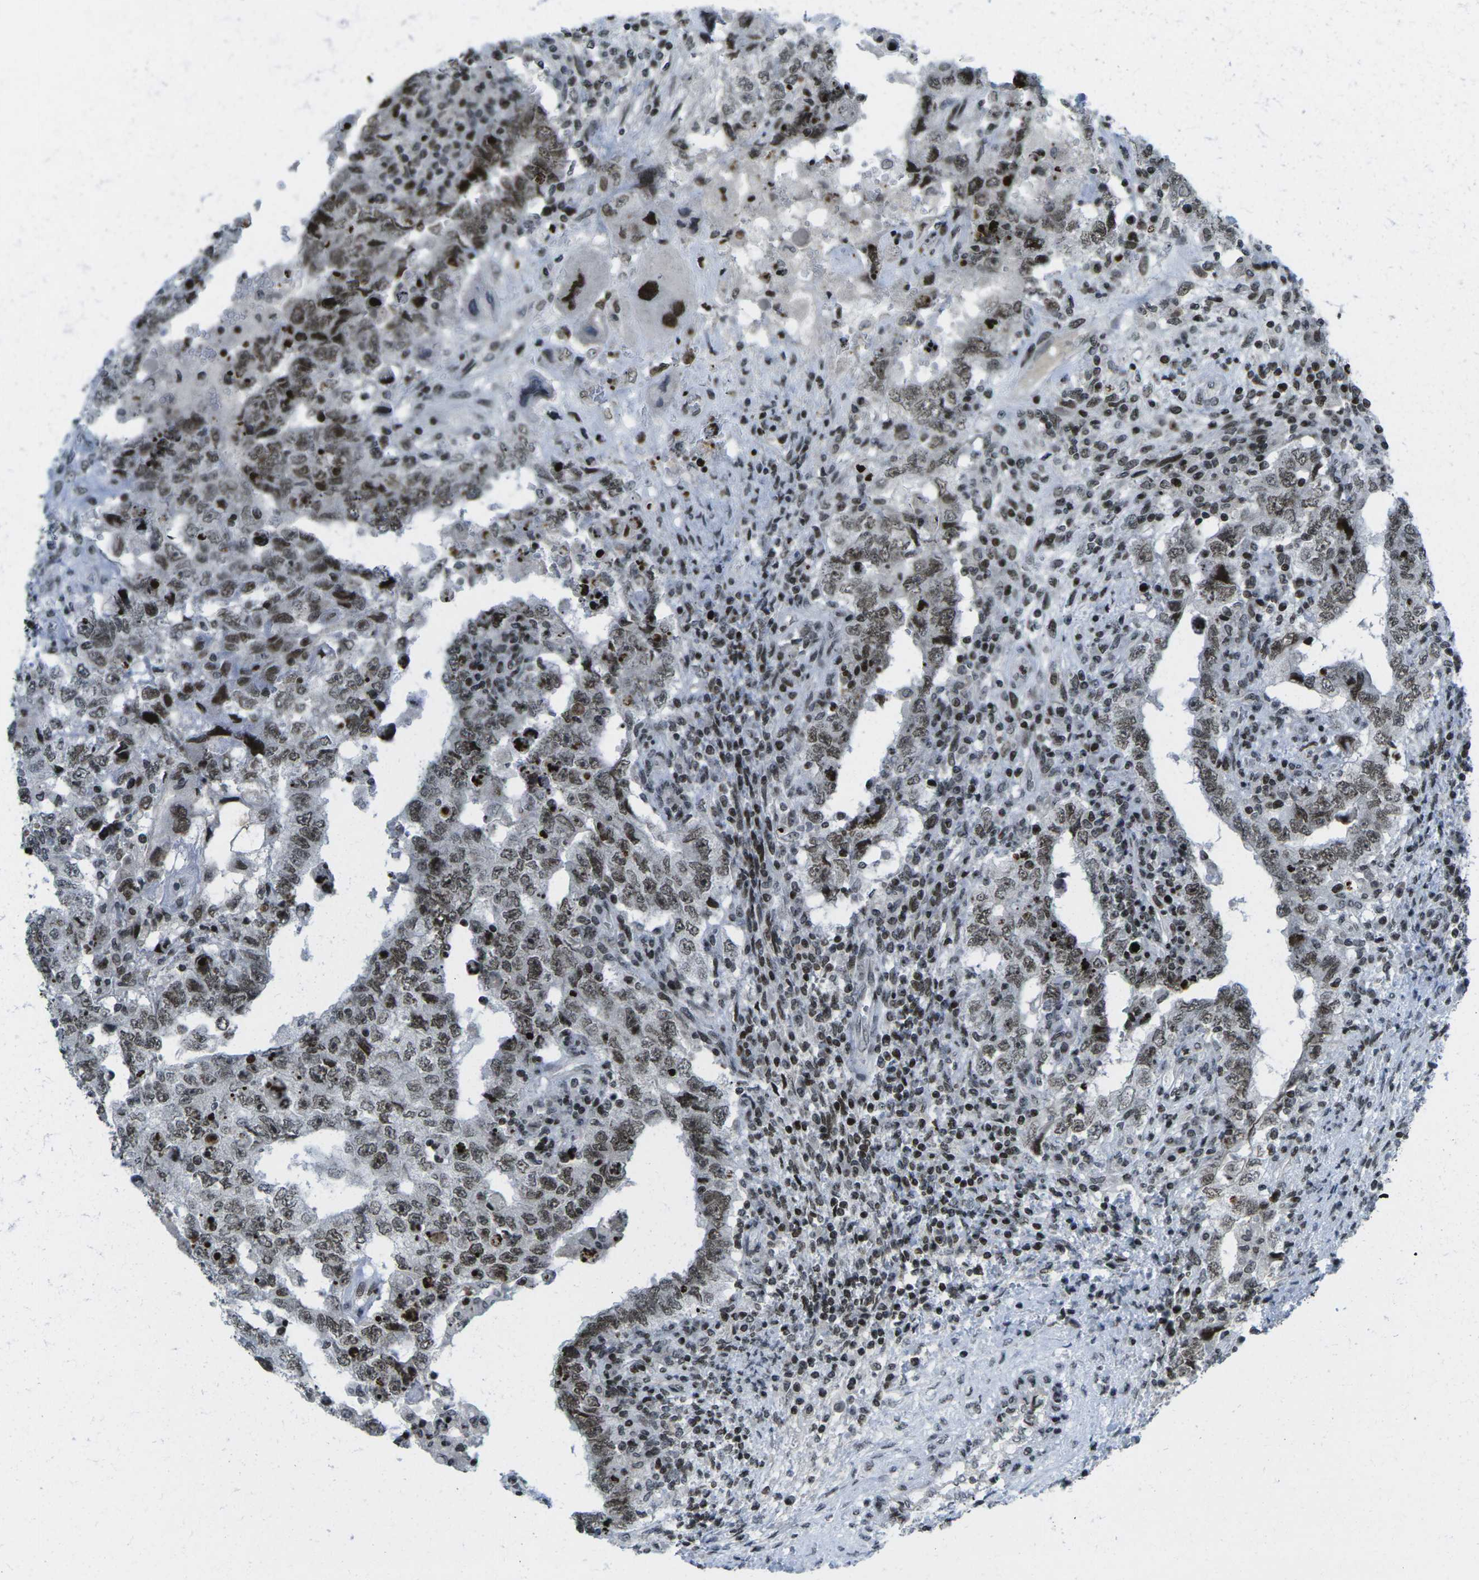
{"staining": {"intensity": "moderate", "quantity": ">75%", "location": "nuclear"}, "tissue": "testis cancer", "cell_type": "Tumor cells", "image_type": "cancer", "snomed": [{"axis": "morphology", "description": "Carcinoma, Embryonal, NOS"}, {"axis": "topography", "description": "Testis"}], "caption": "An immunohistochemistry (IHC) histopathology image of tumor tissue is shown. Protein staining in brown shows moderate nuclear positivity in testis cancer (embryonal carcinoma) within tumor cells.", "gene": "EME1", "patient": {"sex": "male", "age": 26}}